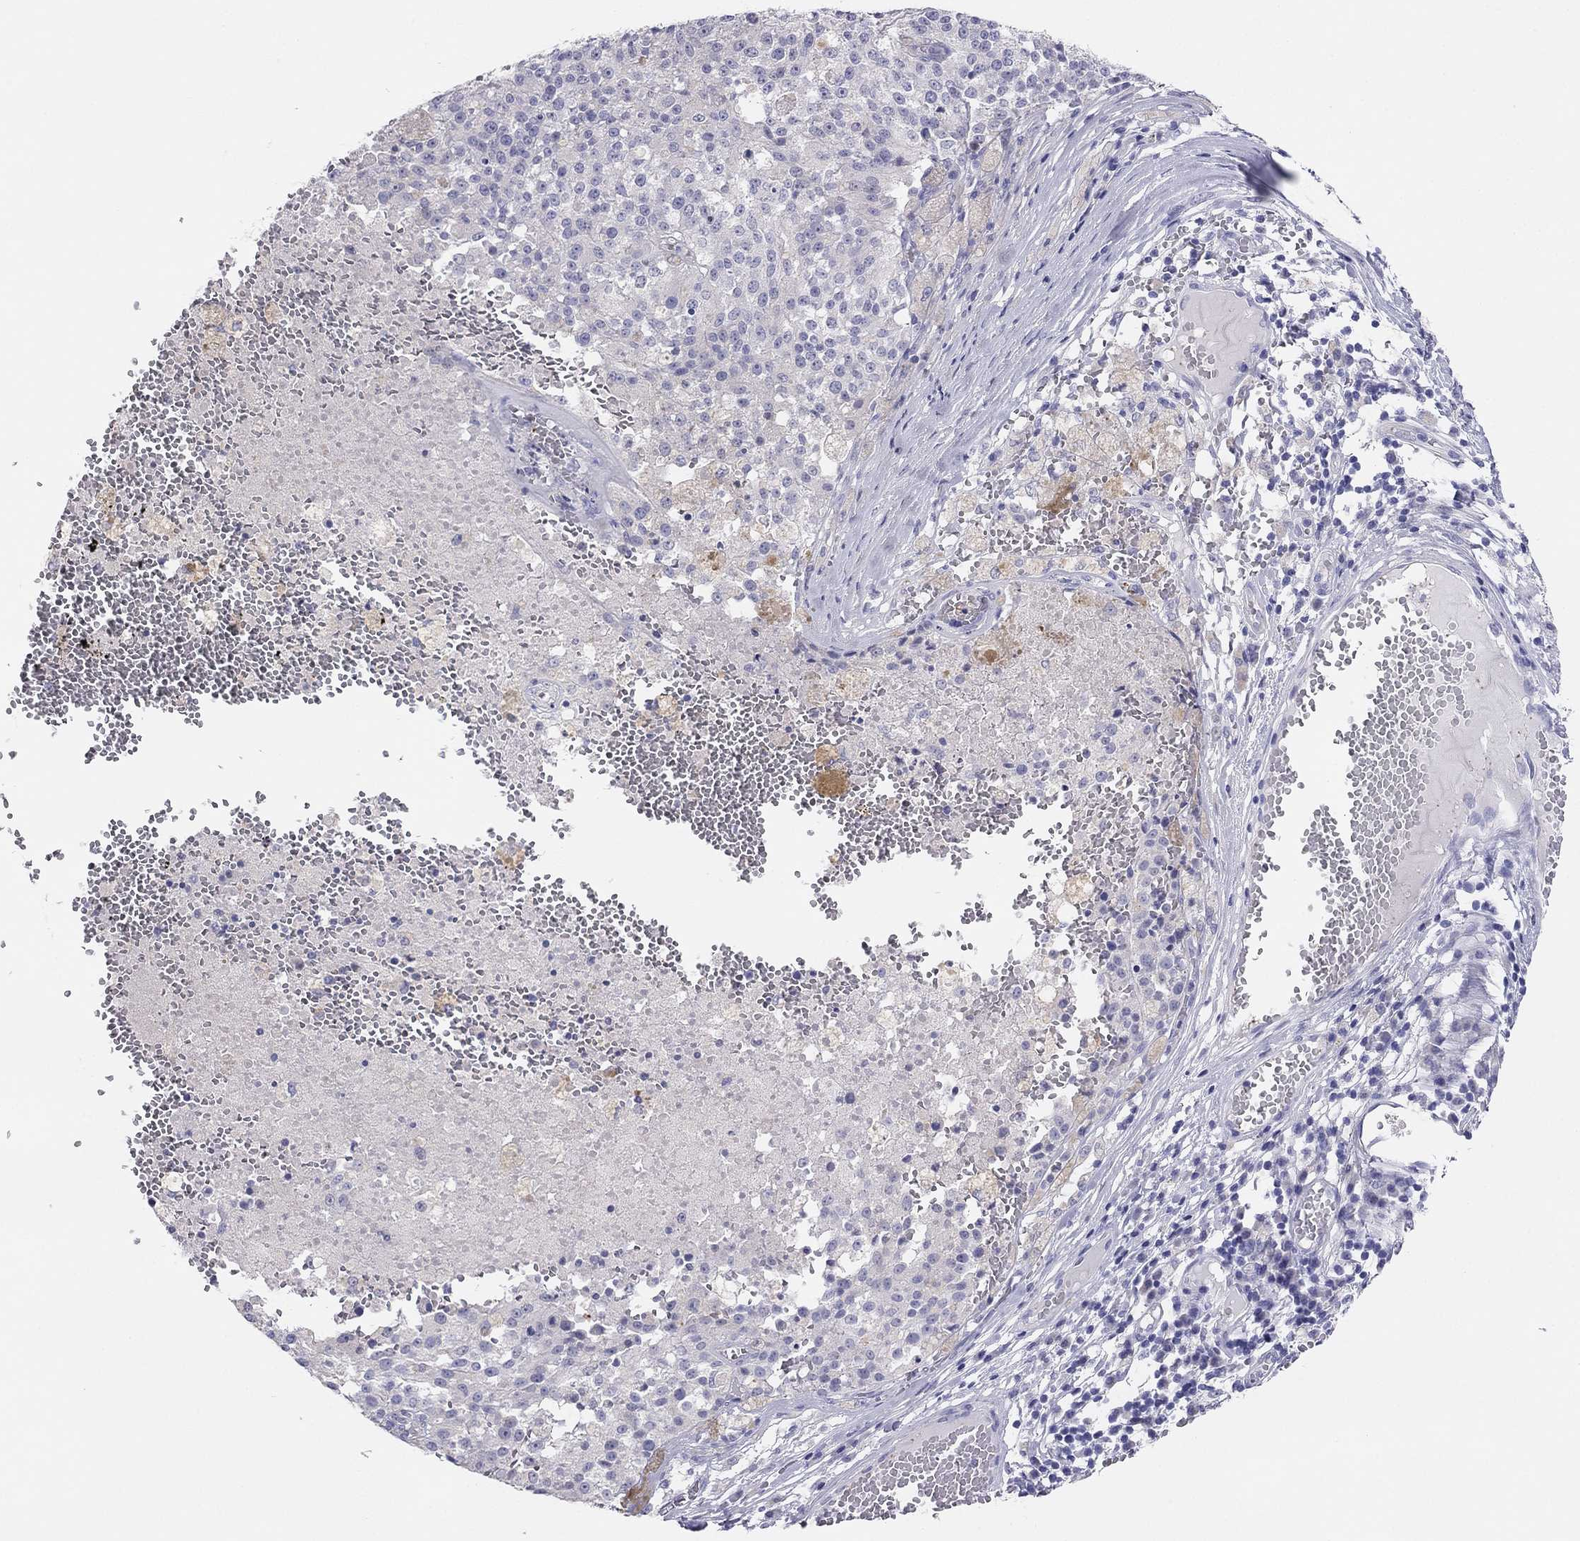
{"staining": {"intensity": "negative", "quantity": "none", "location": "none"}, "tissue": "melanoma", "cell_type": "Tumor cells", "image_type": "cancer", "snomed": [{"axis": "morphology", "description": "Malignant melanoma, Metastatic site"}, {"axis": "topography", "description": "Lymph node"}], "caption": "The immunohistochemistry image has no significant positivity in tumor cells of melanoma tissue. (Stains: DAB (3,3'-diaminobenzidine) IHC with hematoxylin counter stain, Microscopy: brightfield microscopy at high magnification).", "gene": "MGAT4C", "patient": {"sex": "female", "age": 64}}